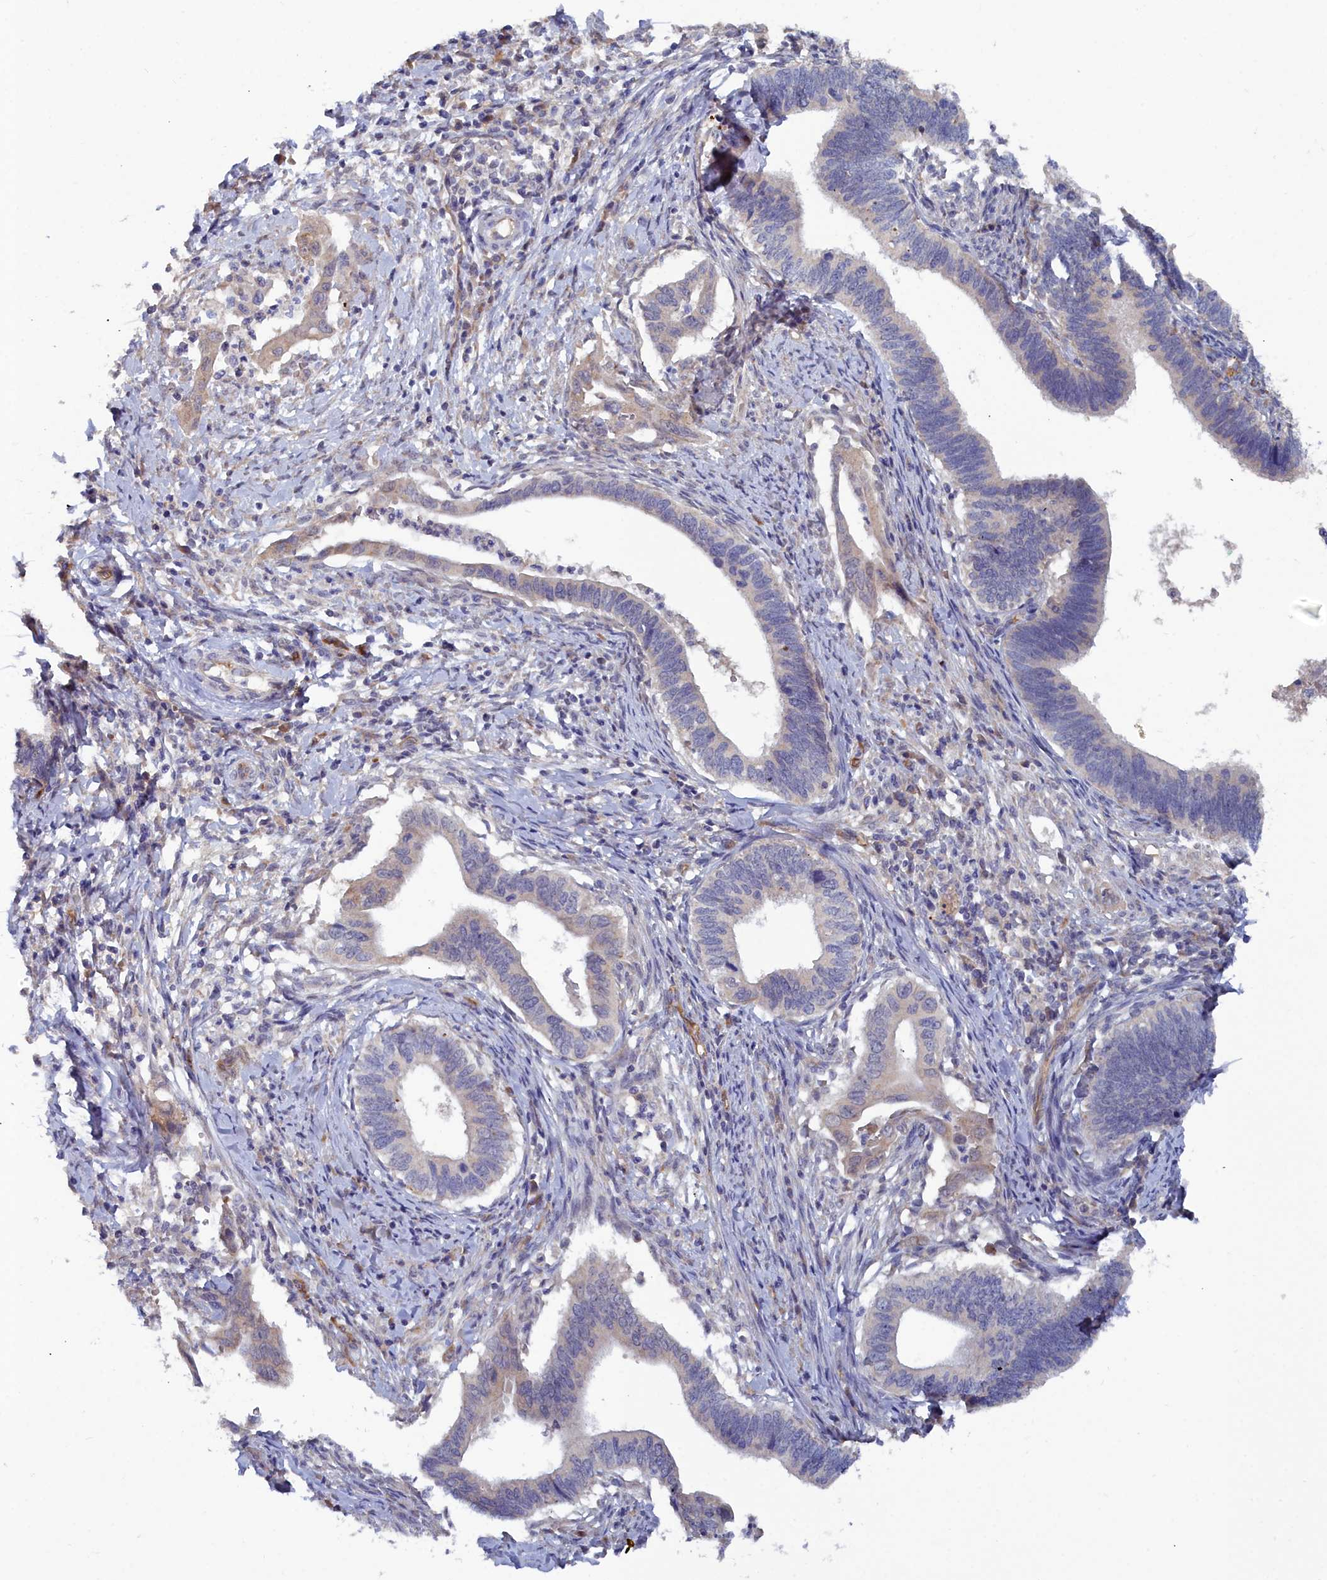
{"staining": {"intensity": "weak", "quantity": "<25%", "location": "cytoplasmic/membranous"}, "tissue": "cervical cancer", "cell_type": "Tumor cells", "image_type": "cancer", "snomed": [{"axis": "morphology", "description": "Adenocarcinoma, NOS"}, {"axis": "topography", "description": "Cervix"}], "caption": "This image is of cervical adenocarcinoma stained with immunohistochemistry to label a protein in brown with the nuclei are counter-stained blue. There is no expression in tumor cells.", "gene": "RDX", "patient": {"sex": "female", "age": 42}}